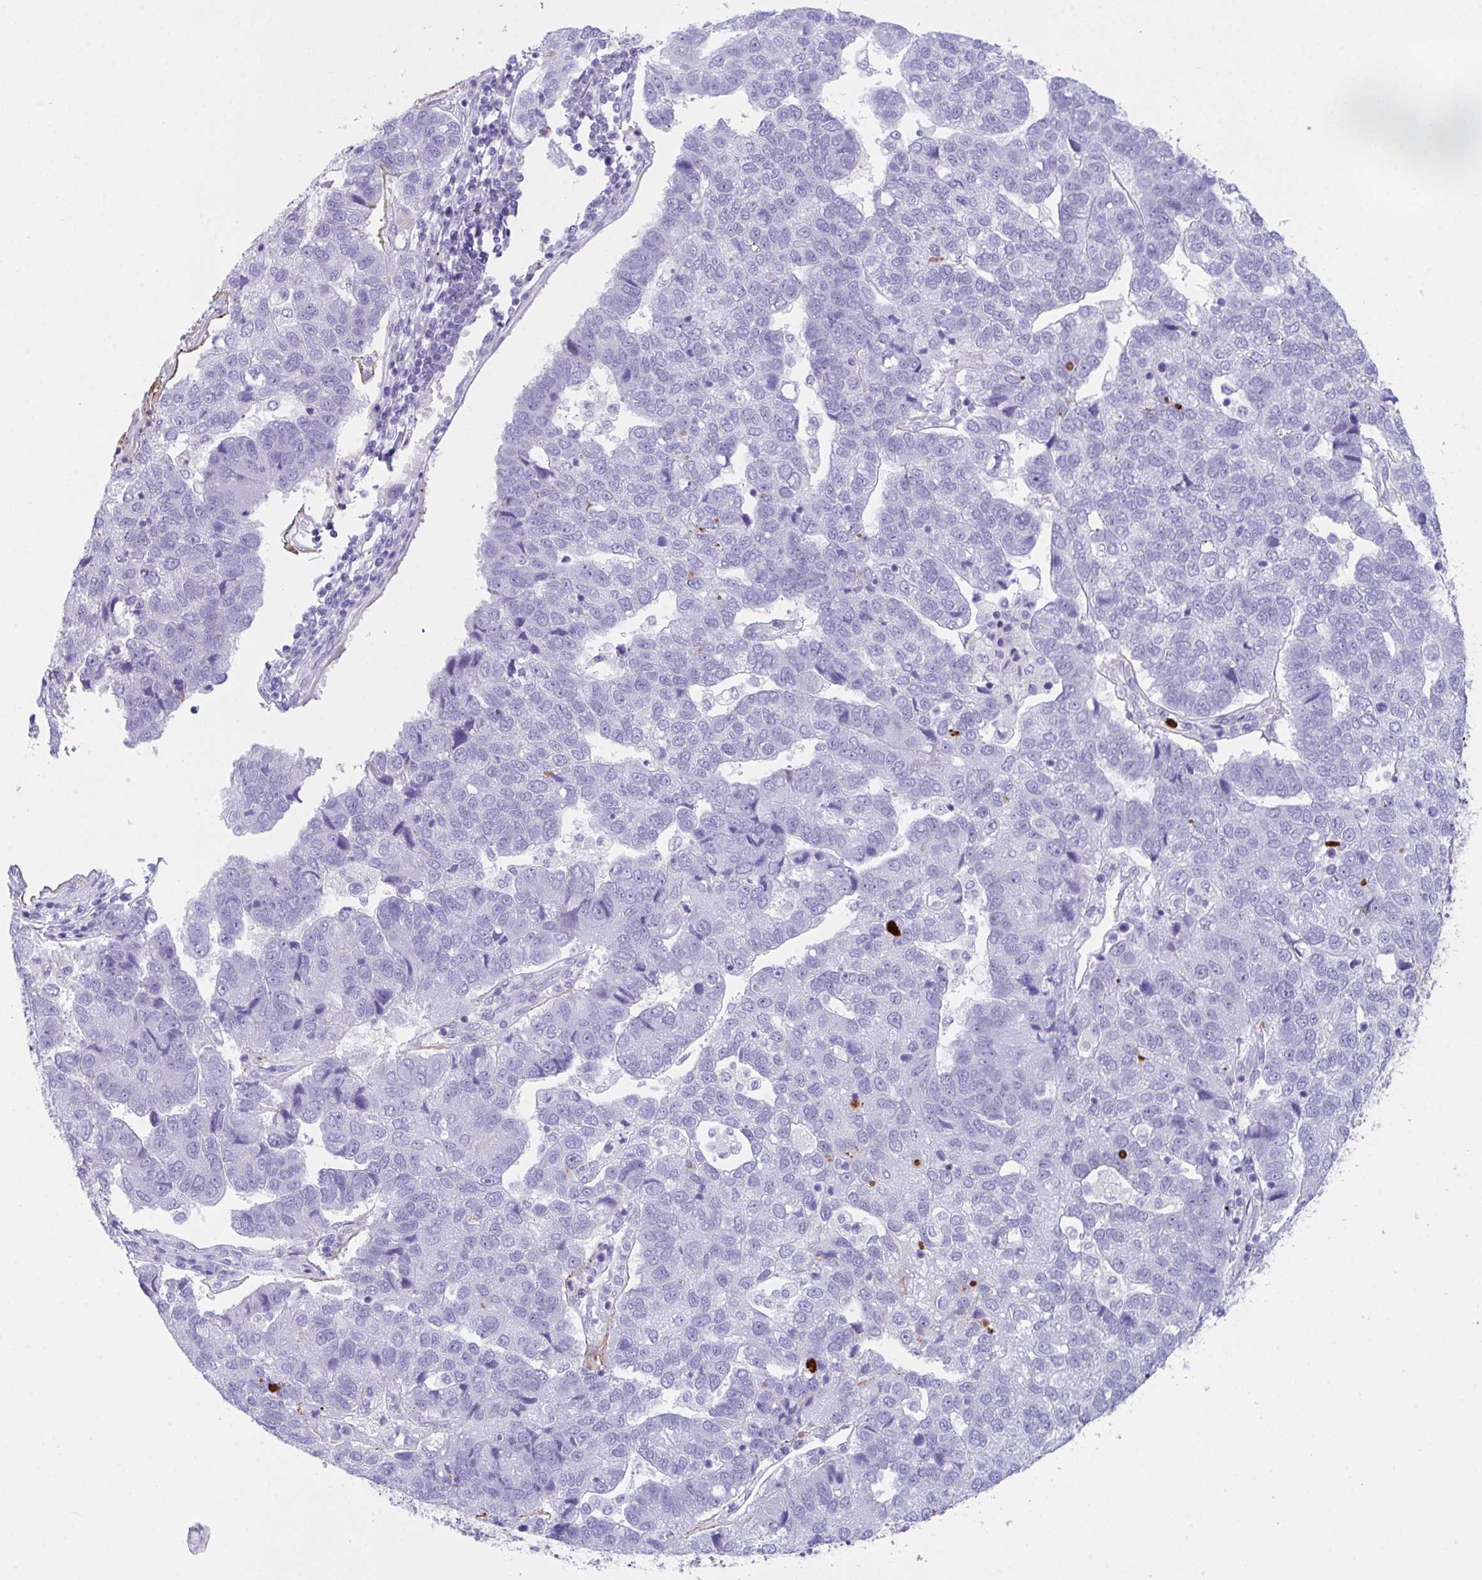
{"staining": {"intensity": "negative", "quantity": "none", "location": "none"}, "tissue": "pancreatic cancer", "cell_type": "Tumor cells", "image_type": "cancer", "snomed": [{"axis": "morphology", "description": "Adenocarcinoma, NOS"}, {"axis": "topography", "description": "Pancreas"}], "caption": "Tumor cells show no significant expression in pancreatic cancer (adenocarcinoma).", "gene": "KMT2E", "patient": {"sex": "female", "age": 61}}